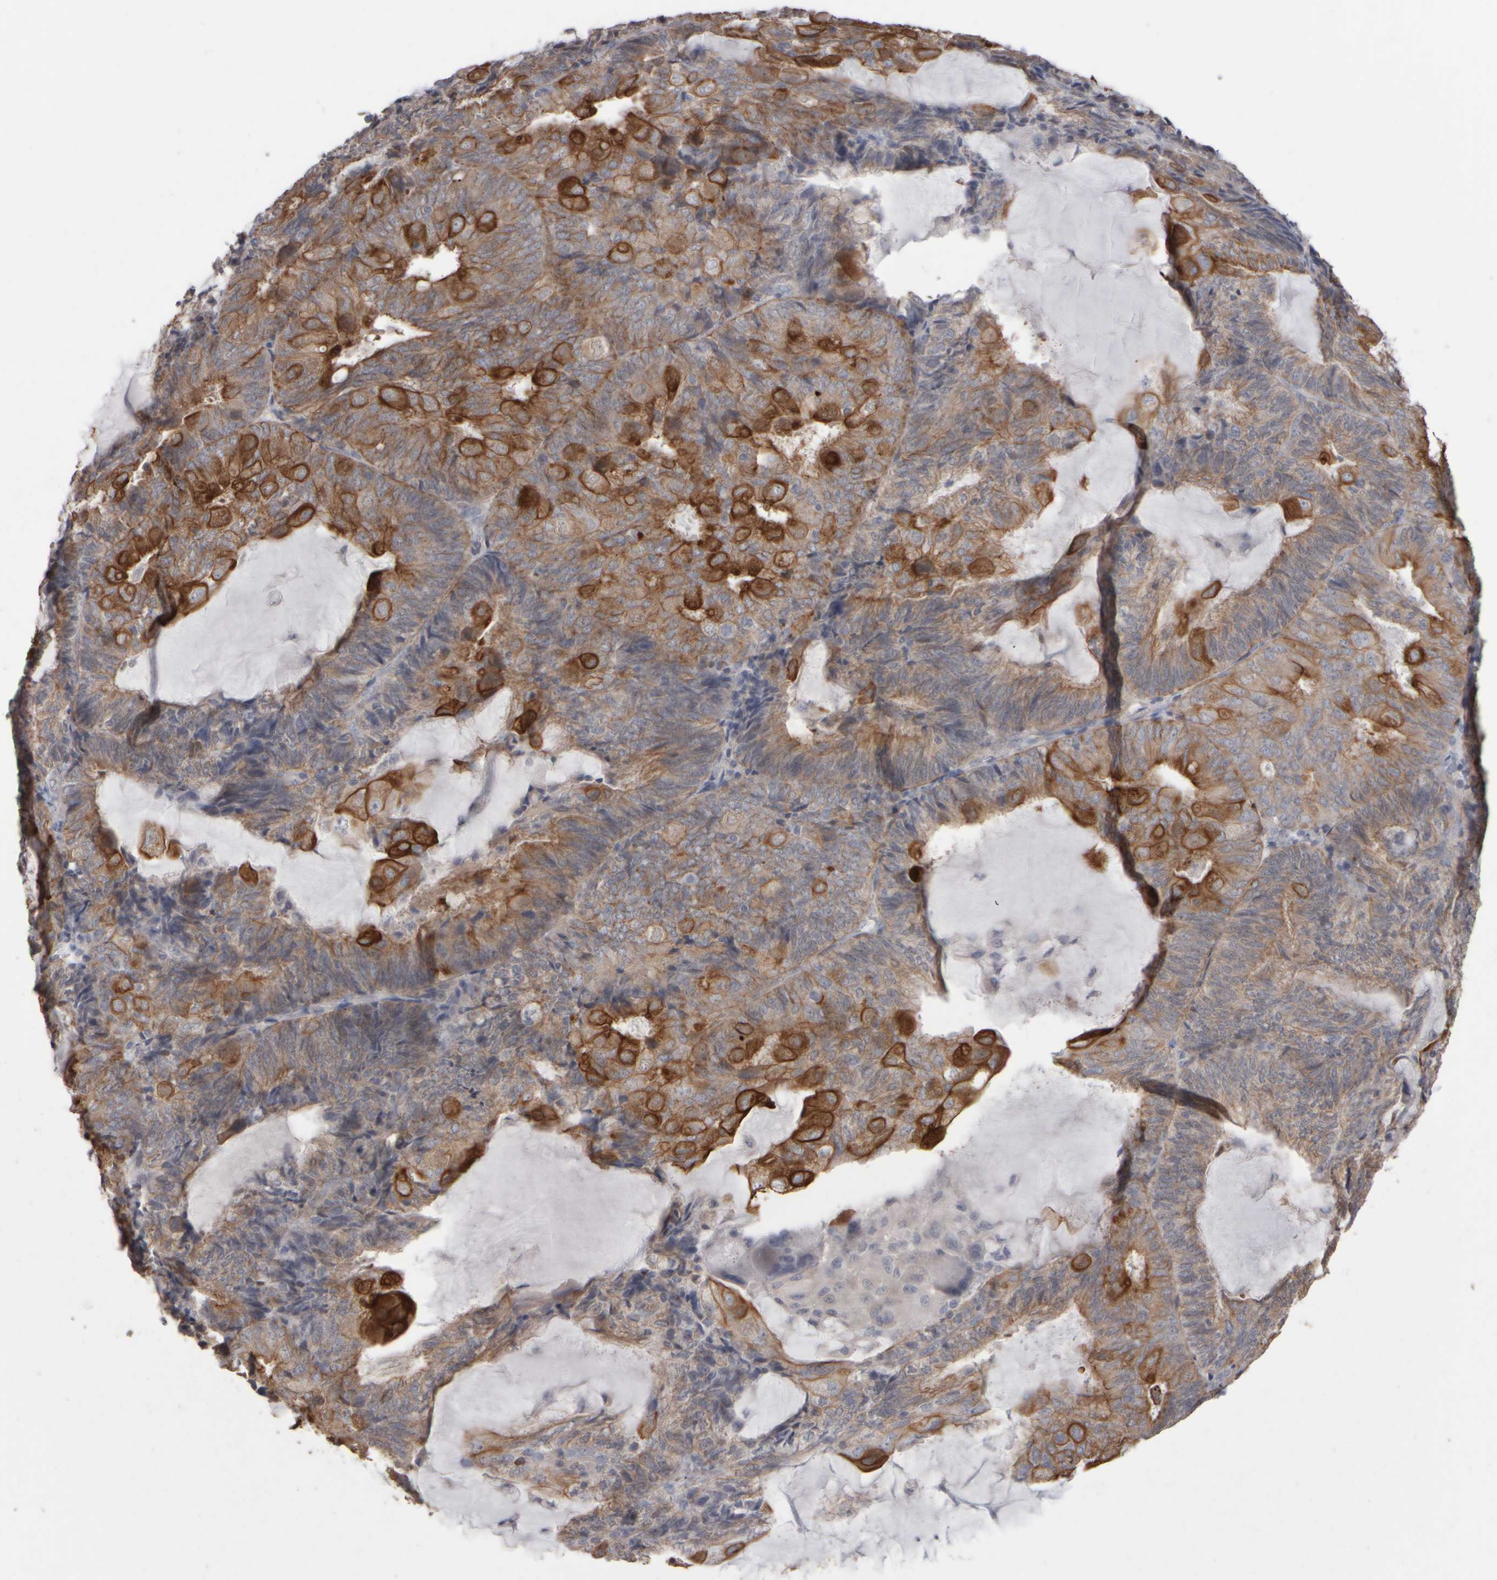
{"staining": {"intensity": "moderate", "quantity": ">75%", "location": "cytoplasmic/membranous"}, "tissue": "endometrial cancer", "cell_type": "Tumor cells", "image_type": "cancer", "snomed": [{"axis": "morphology", "description": "Adenocarcinoma, NOS"}, {"axis": "topography", "description": "Endometrium"}], "caption": "Adenocarcinoma (endometrial) tissue demonstrates moderate cytoplasmic/membranous staining in approximately >75% of tumor cells", "gene": "EPHX2", "patient": {"sex": "female", "age": 81}}